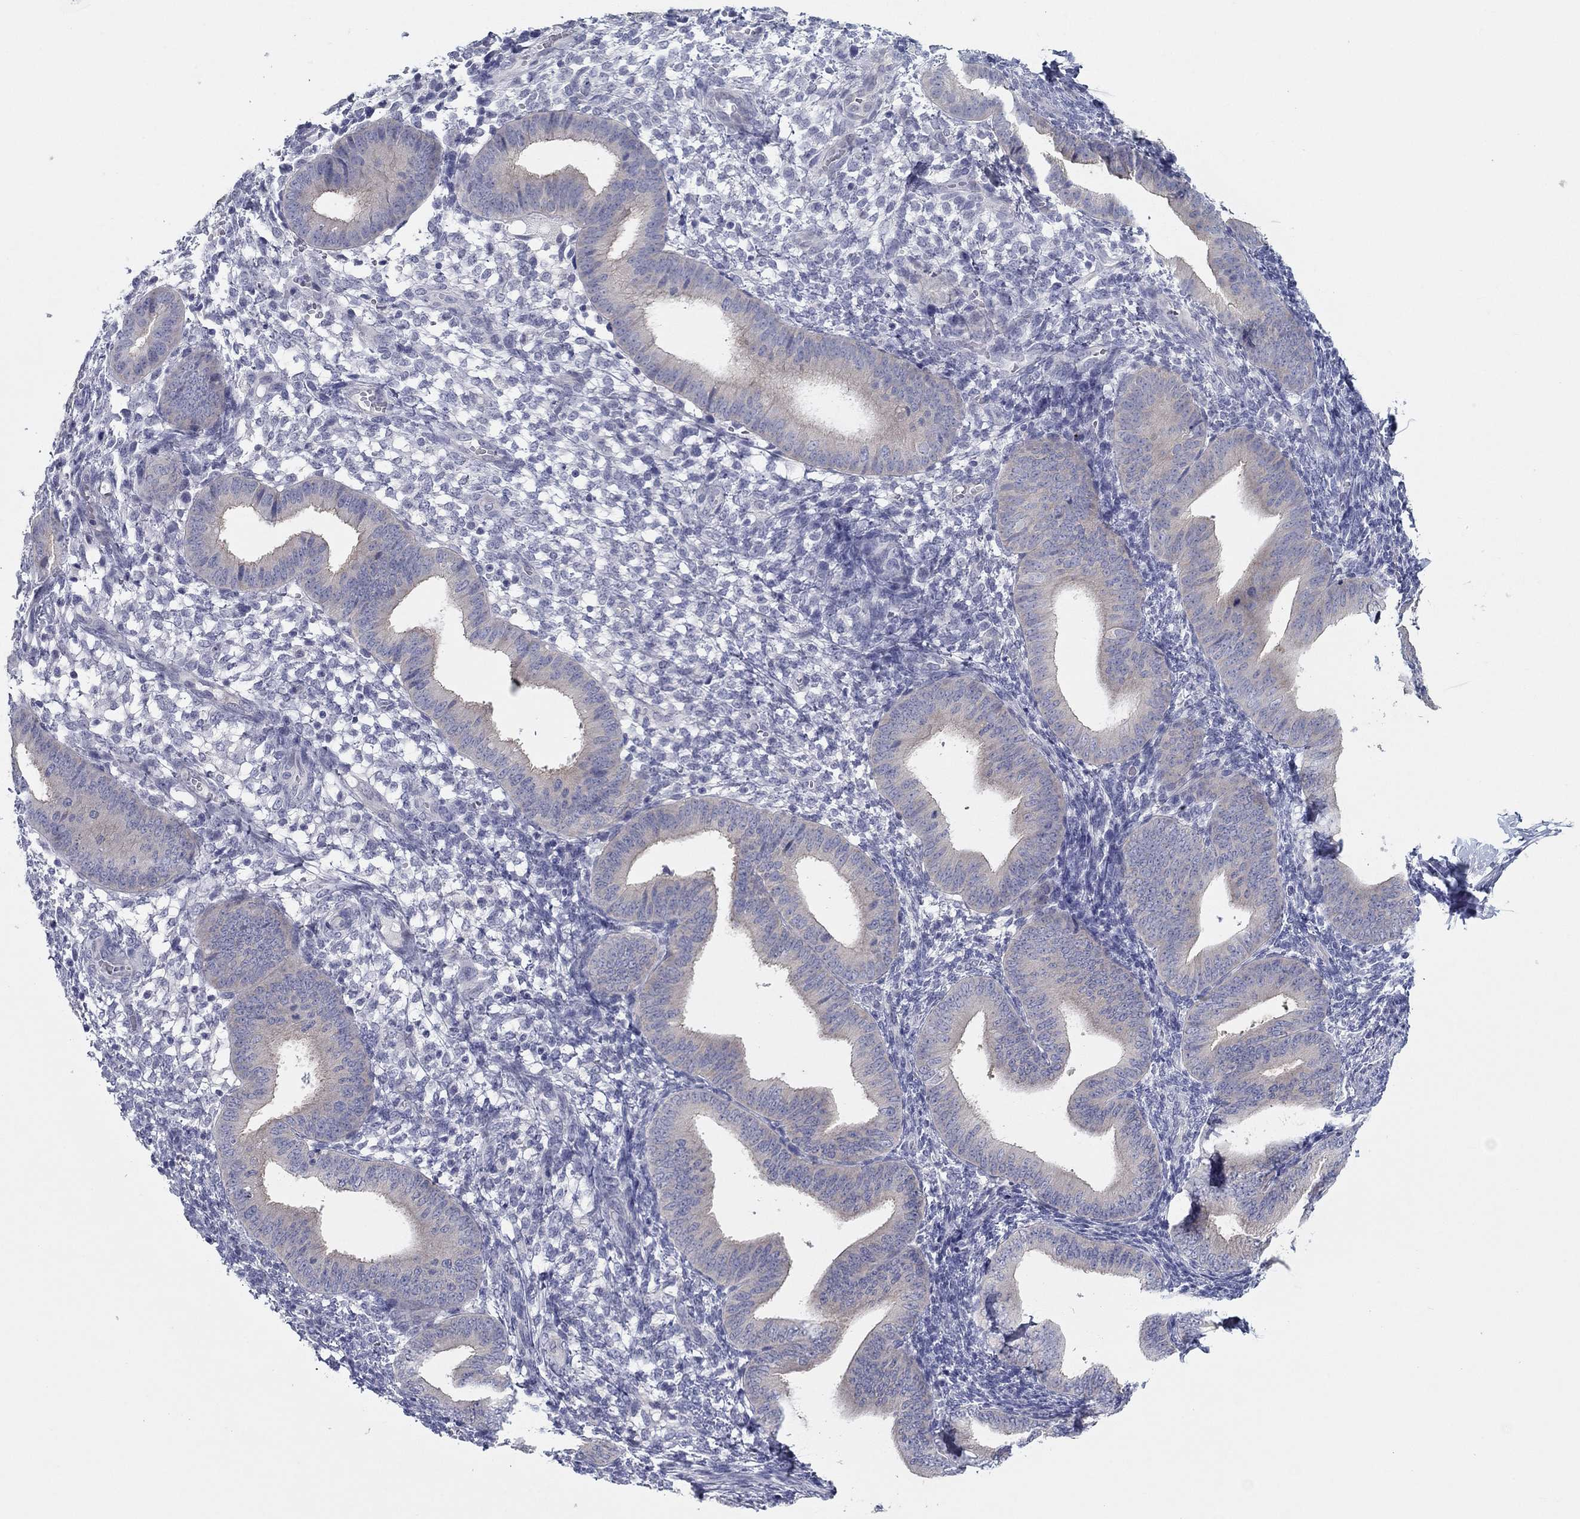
{"staining": {"intensity": "negative", "quantity": "none", "location": "none"}, "tissue": "endometrium", "cell_type": "Cells in endometrial stroma", "image_type": "normal", "snomed": [{"axis": "morphology", "description": "Normal tissue, NOS"}, {"axis": "topography", "description": "Endometrium"}], "caption": "DAB (3,3'-diaminobenzidine) immunohistochemical staining of normal endometrium displays no significant positivity in cells in endometrial stroma.", "gene": "PLS1", "patient": {"sex": "female", "age": 39}}